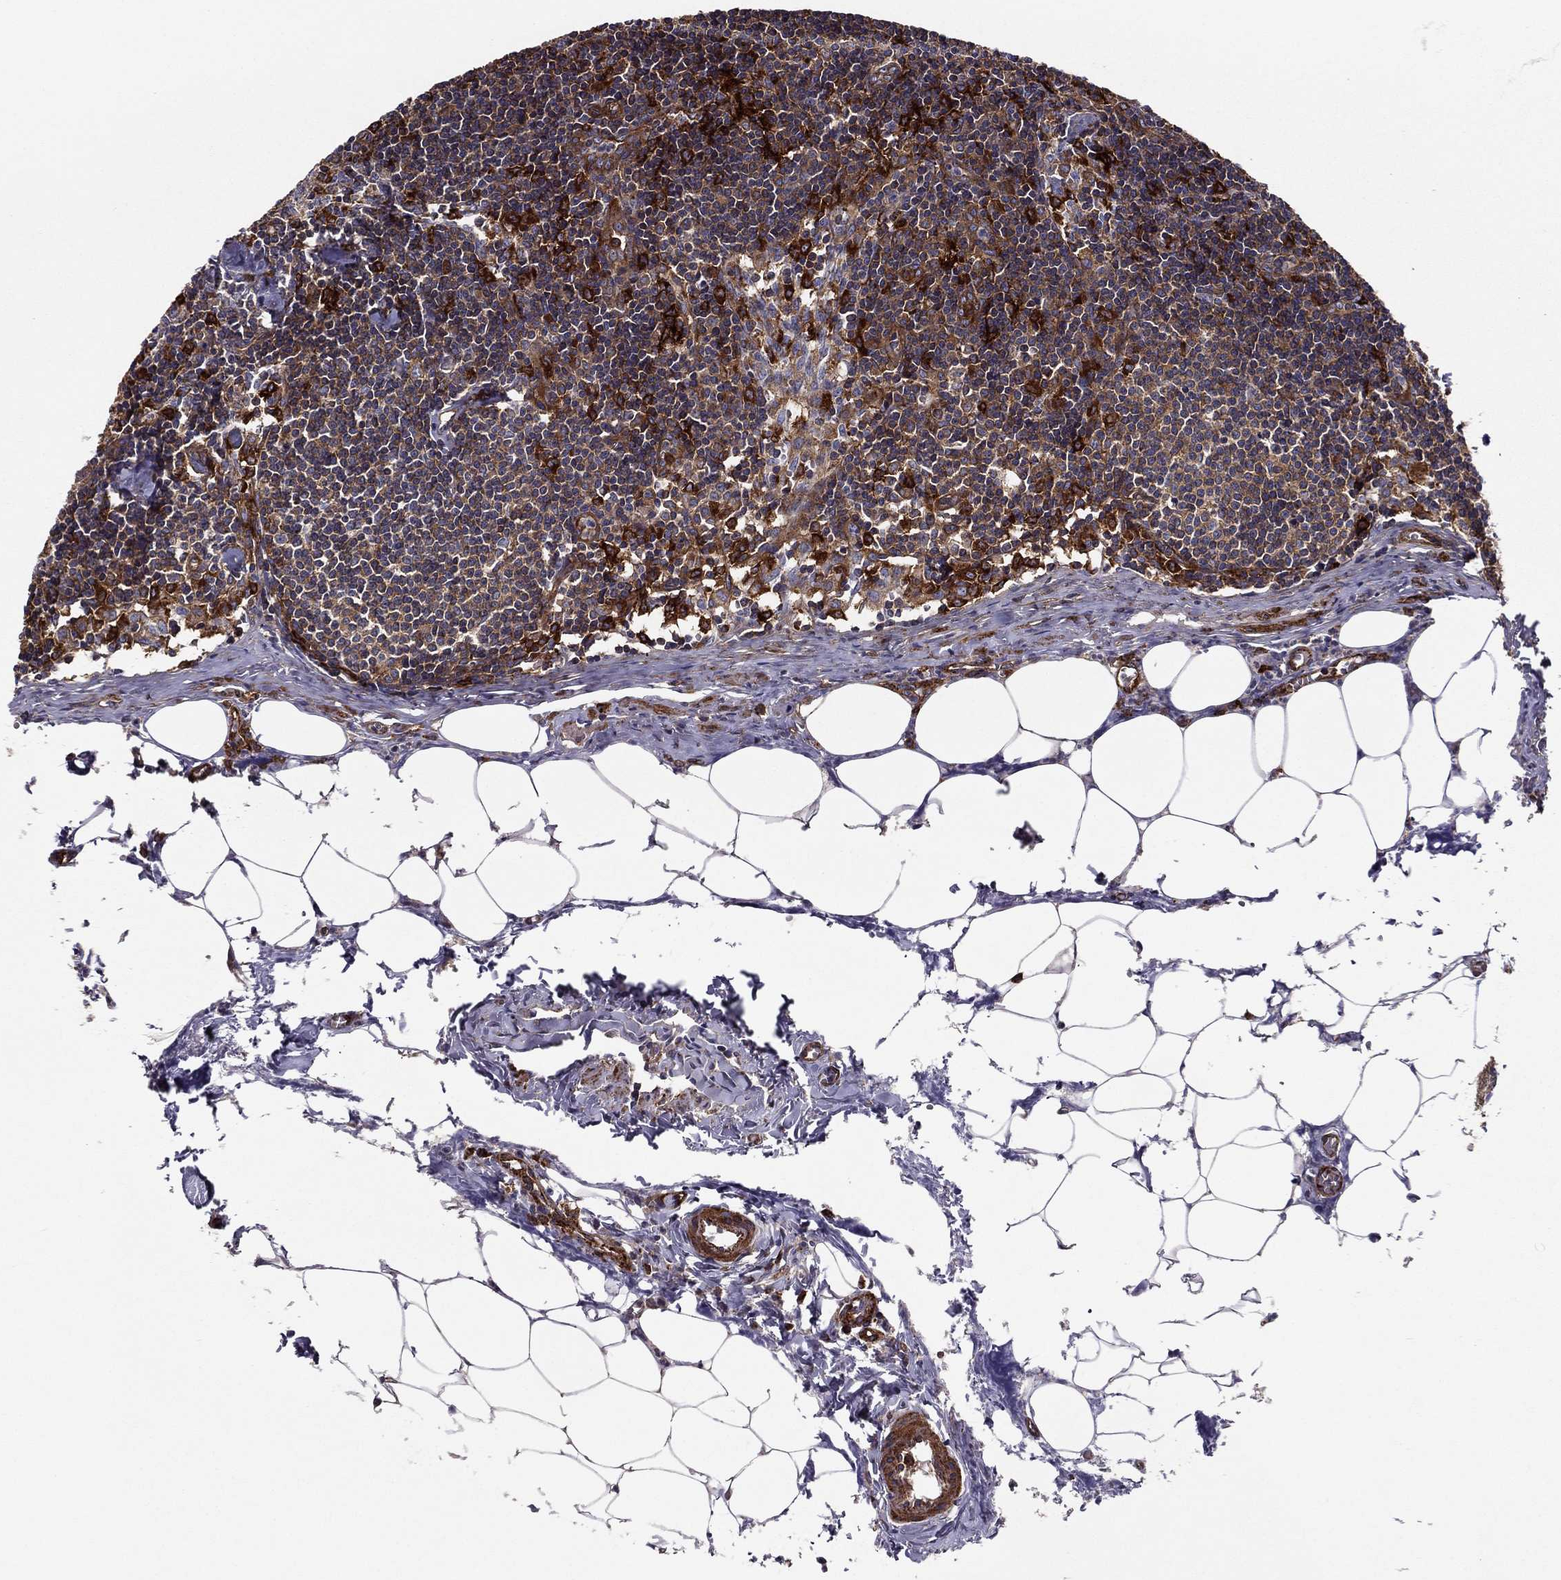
{"staining": {"intensity": "strong", "quantity": "<25%", "location": "cytoplasmic/membranous"}, "tissue": "lymph node", "cell_type": "Non-germinal center cells", "image_type": "normal", "snomed": [{"axis": "morphology", "description": "Normal tissue, NOS"}, {"axis": "topography", "description": "Lymph node"}], "caption": "DAB immunohistochemical staining of normal human lymph node displays strong cytoplasmic/membranous protein staining in approximately <25% of non-germinal center cells. The staining is performed using DAB brown chromogen to label protein expression. The nuclei are counter-stained blue using hematoxylin.", "gene": "EHBP1L1", "patient": {"sex": "female", "age": 51}}